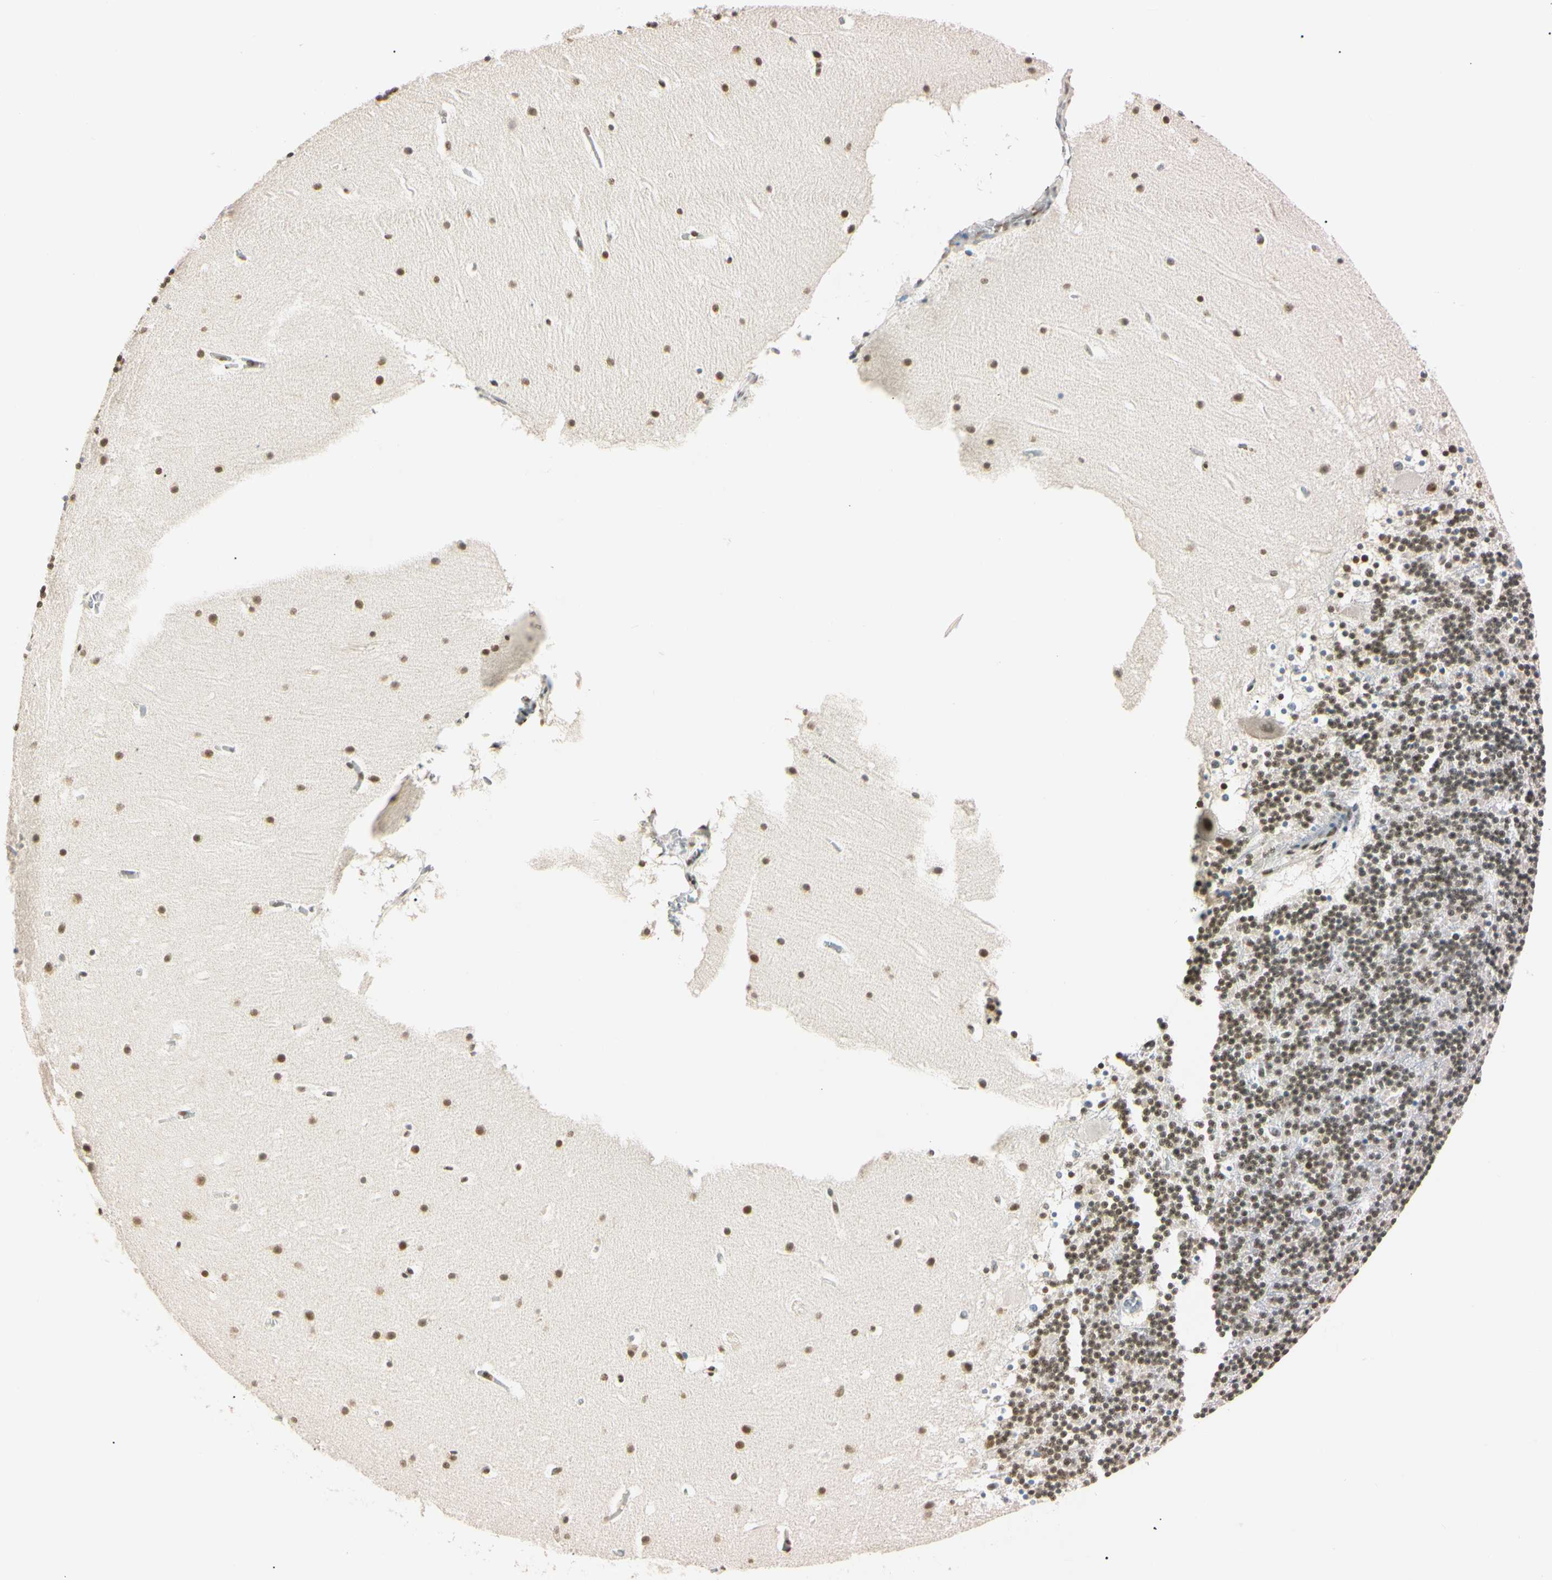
{"staining": {"intensity": "moderate", "quantity": ">75%", "location": "nuclear"}, "tissue": "cerebellum", "cell_type": "Cells in granular layer", "image_type": "normal", "snomed": [{"axis": "morphology", "description": "Normal tissue, NOS"}, {"axis": "topography", "description": "Cerebellum"}], "caption": "The histopathology image shows staining of unremarkable cerebellum, revealing moderate nuclear protein positivity (brown color) within cells in granular layer.", "gene": "SMARCA5", "patient": {"sex": "male", "age": 45}}